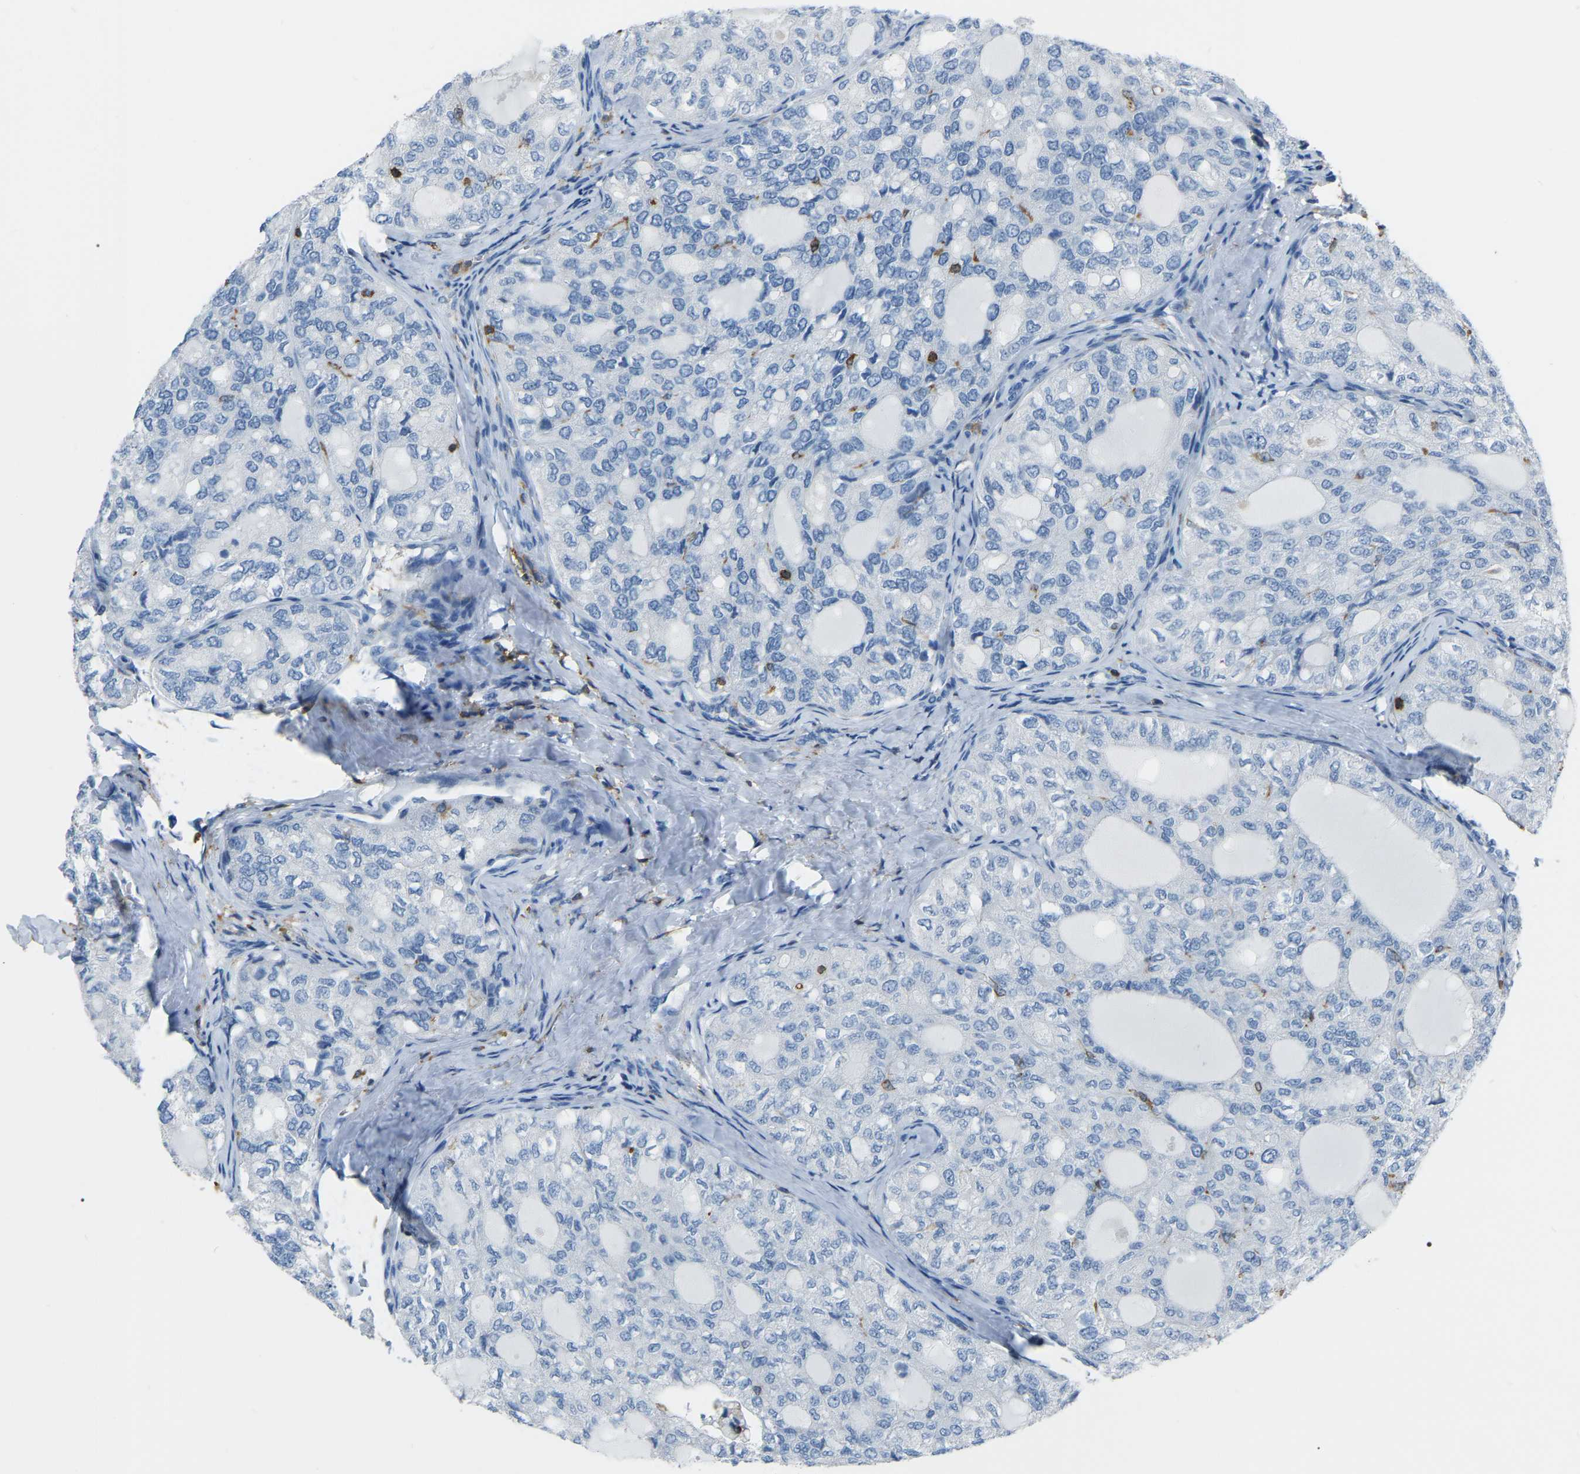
{"staining": {"intensity": "negative", "quantity": "none", "location": "none"}, "tissue": "thyroid cancer", "cell_type": "Tumor cells", "image_type": "cancer", "snomed": [{"axis": "morphology", "description": "Follicular adenoma carcinoma, NOS"}, {"axis": "topography", "description": "Thyroid gland"}], "caption": "Thyroid cancer (follicular adenoma carcinoma) stained for a protein using IHC reveals no staining tumor cells.", "gene": "ARHGAP45", "patient": {"sex": "male", "age": 75}}